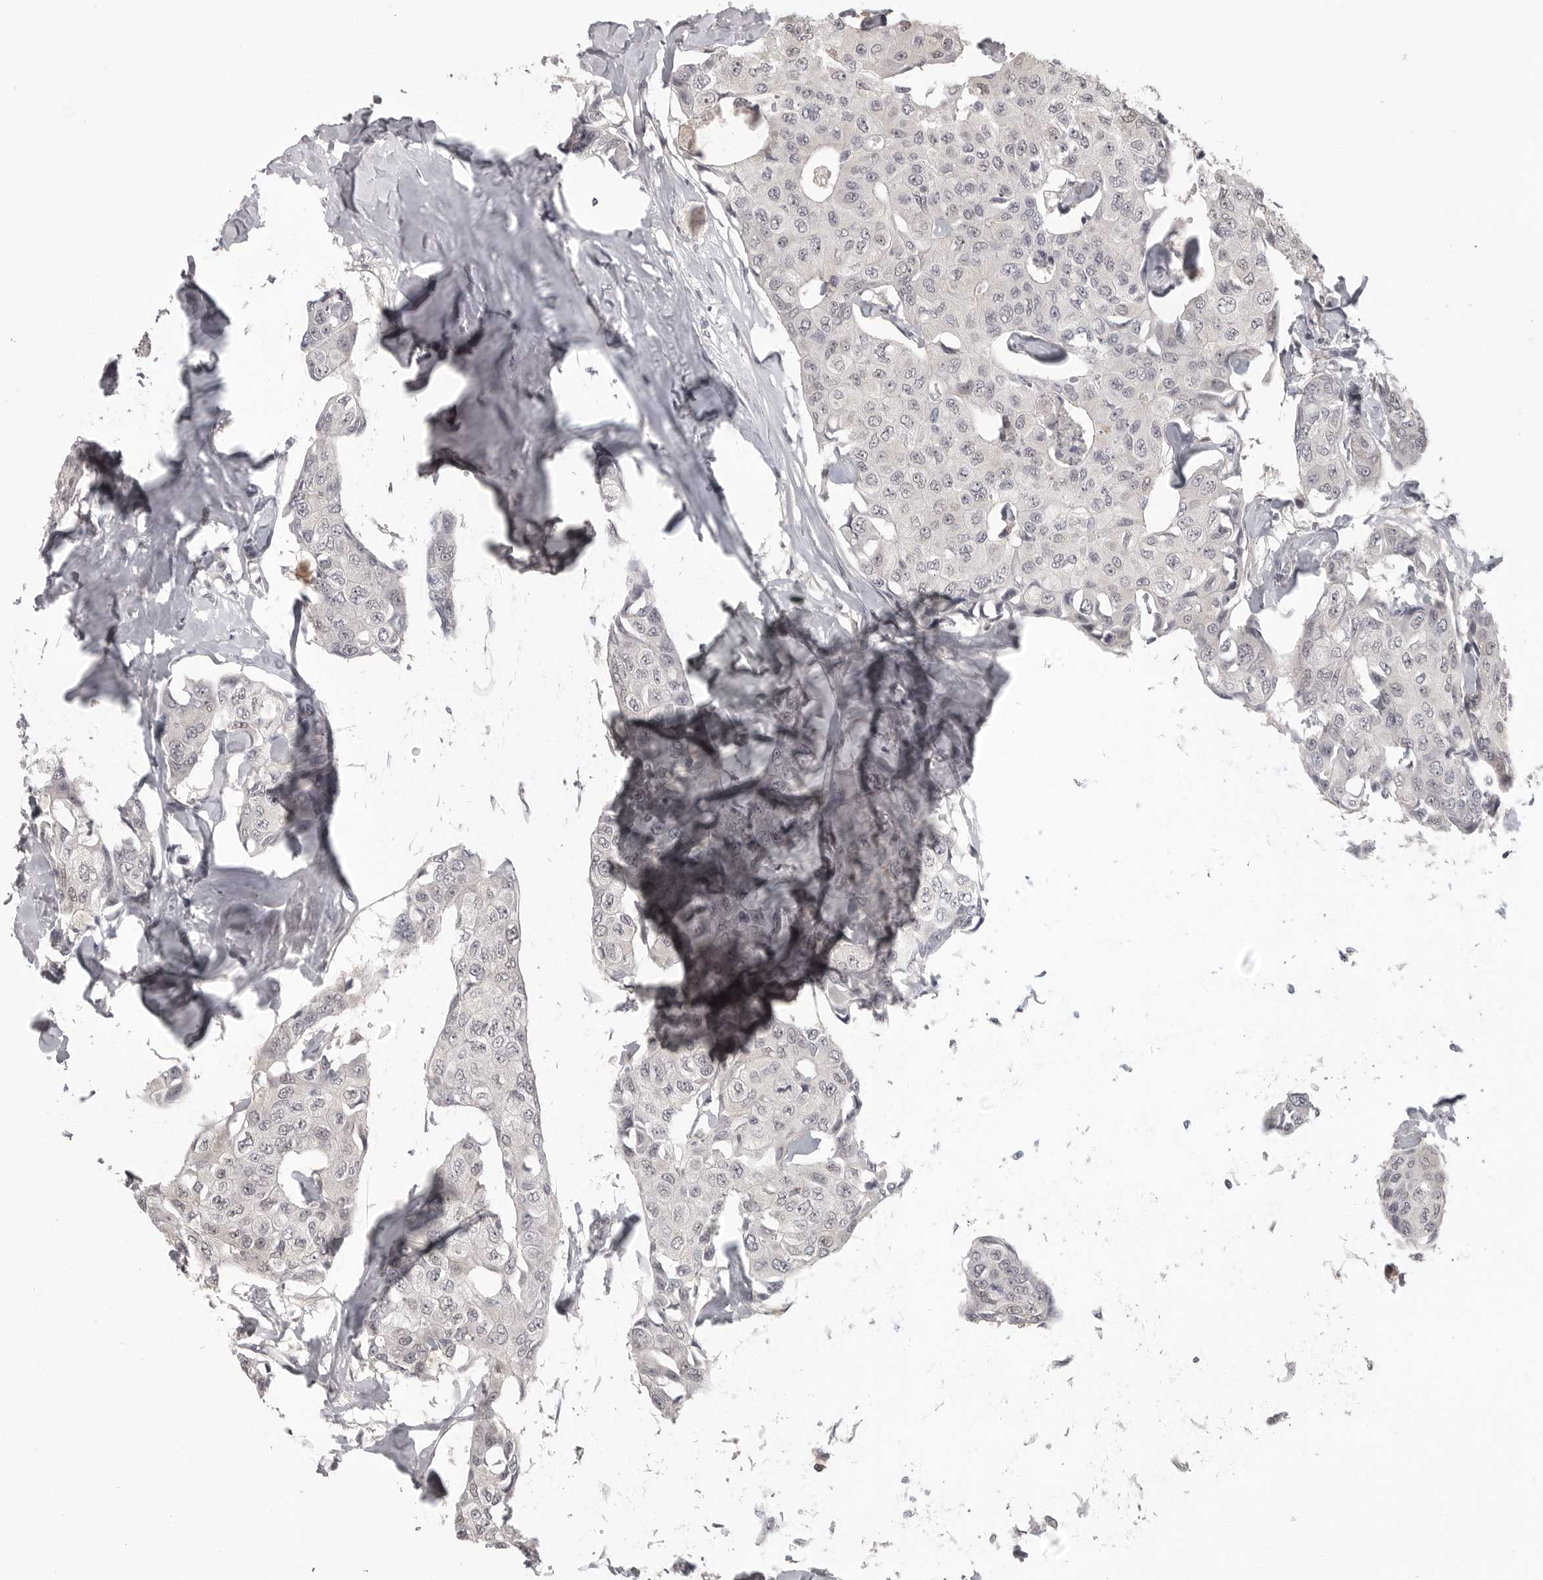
{"staining": {"intensity": "negative", "quantity": "none", "location": "none"}, "tissue": "breast cancer", "cell_type": "Tumor cells", "image_type": "cancer", "snomed": [{"axis": "morphology", "description": "Duct carcinoma"}, {"axis": "topography", "description": "Breast"}], "caption": "Immunohistochemistry of human breast cancer (intraductal carcinoma) demonstrates no positivity in tumor cells.", "gene": "UROD", "patient": {"sex": "female", "age": 80}}